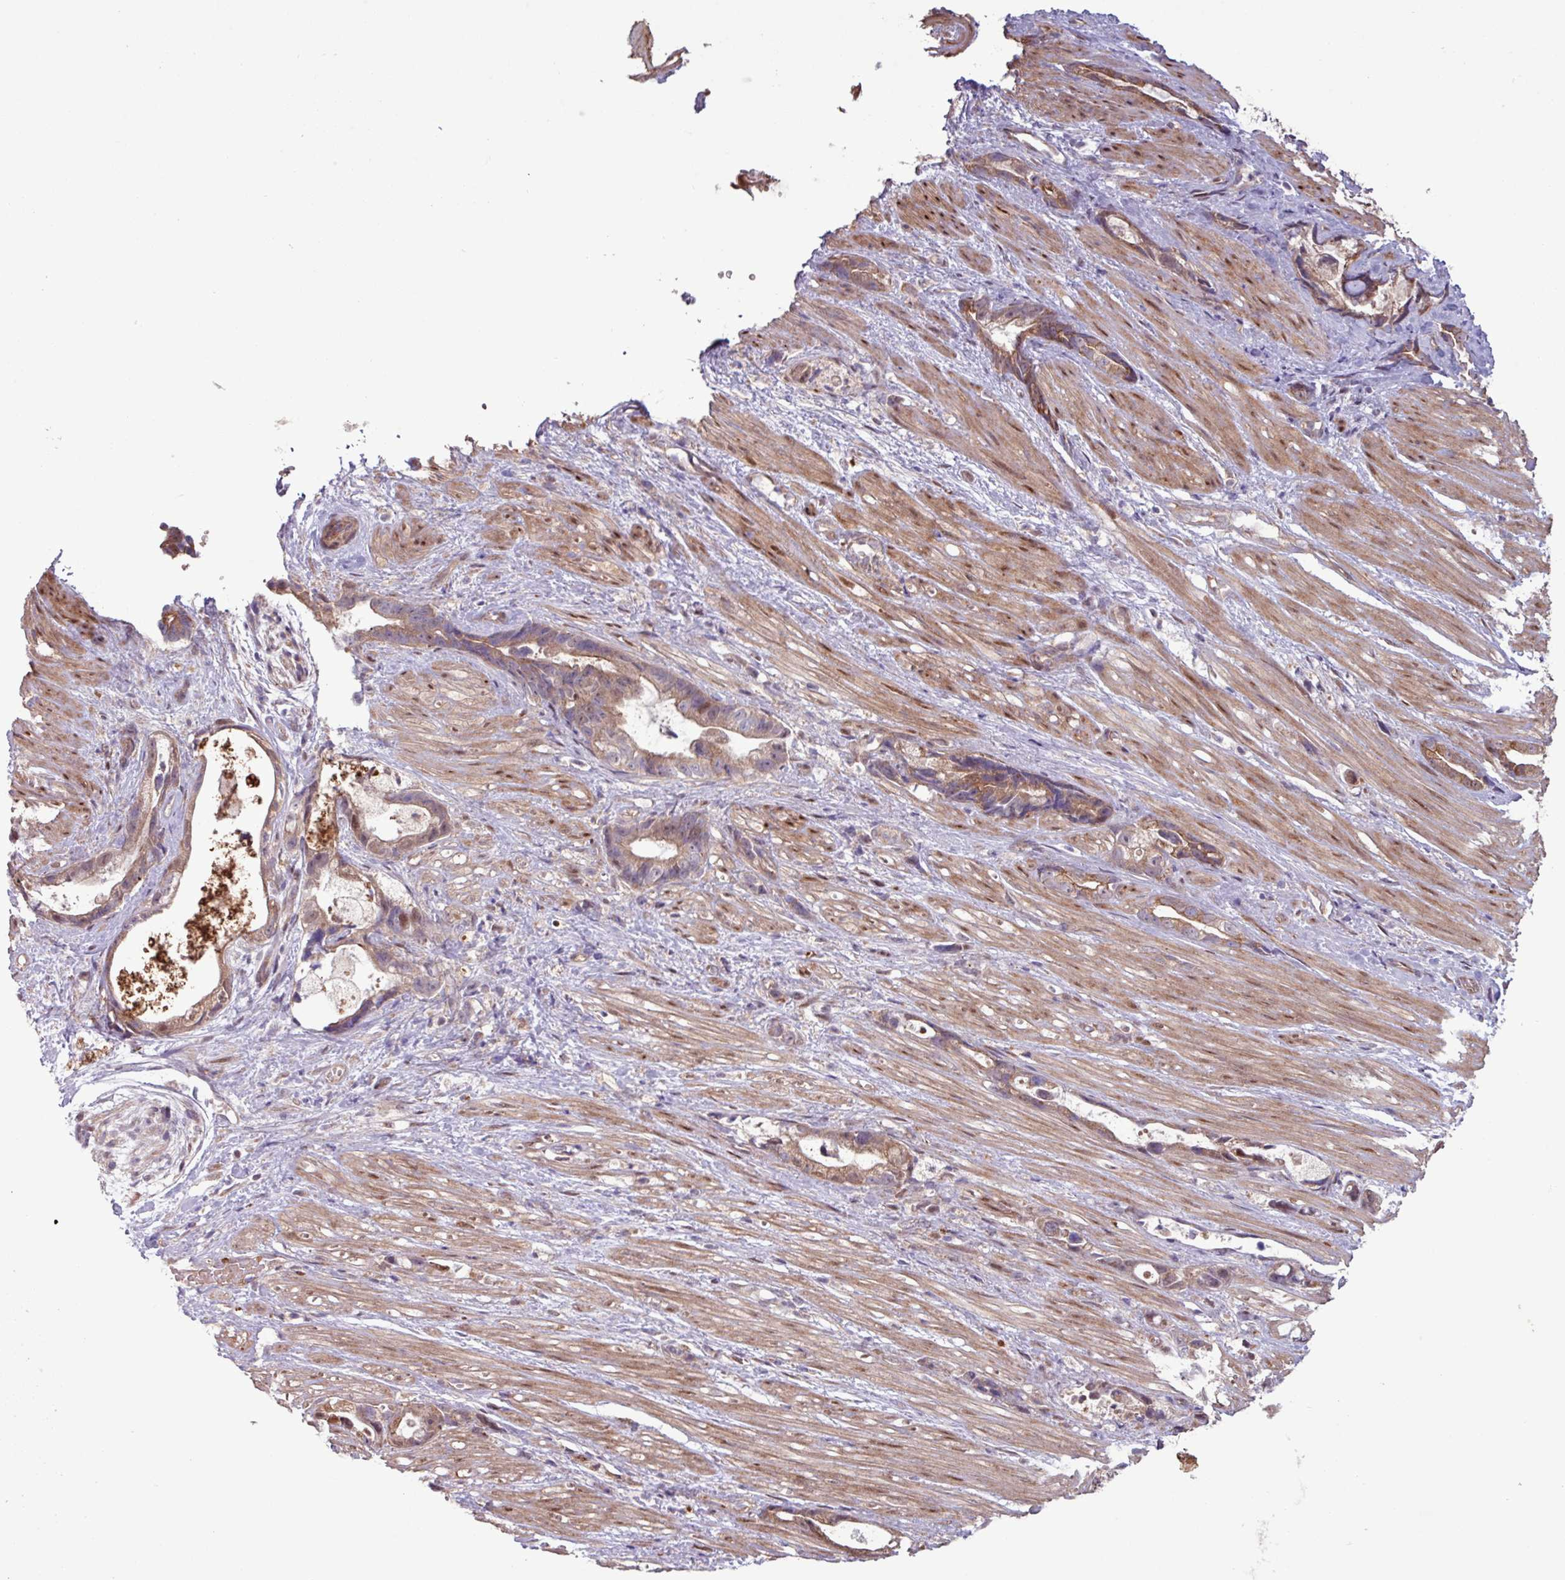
{"staining": {"intensity": "moderate", "quantity": ">75%", "location": "cytoplasmic/membranous,nuclear"}, "tissue": "stomach cancer", "cell_type": "Tumor cells", "image_type": "cancer", "snomed": [{"axis": "morphology", "description": "Adenocarcinoma, NOS"}, {"axis": "topography", "description": "Stomach"}], "caption": "Stomach adenocarcinoma stained with IHC exhibits moderate cytoplasmic/membranous and nuclear positivity in approximately >75% of tumor cells.", "gene": "PDPR", "patient": {"sex": "male", "age": 55}}